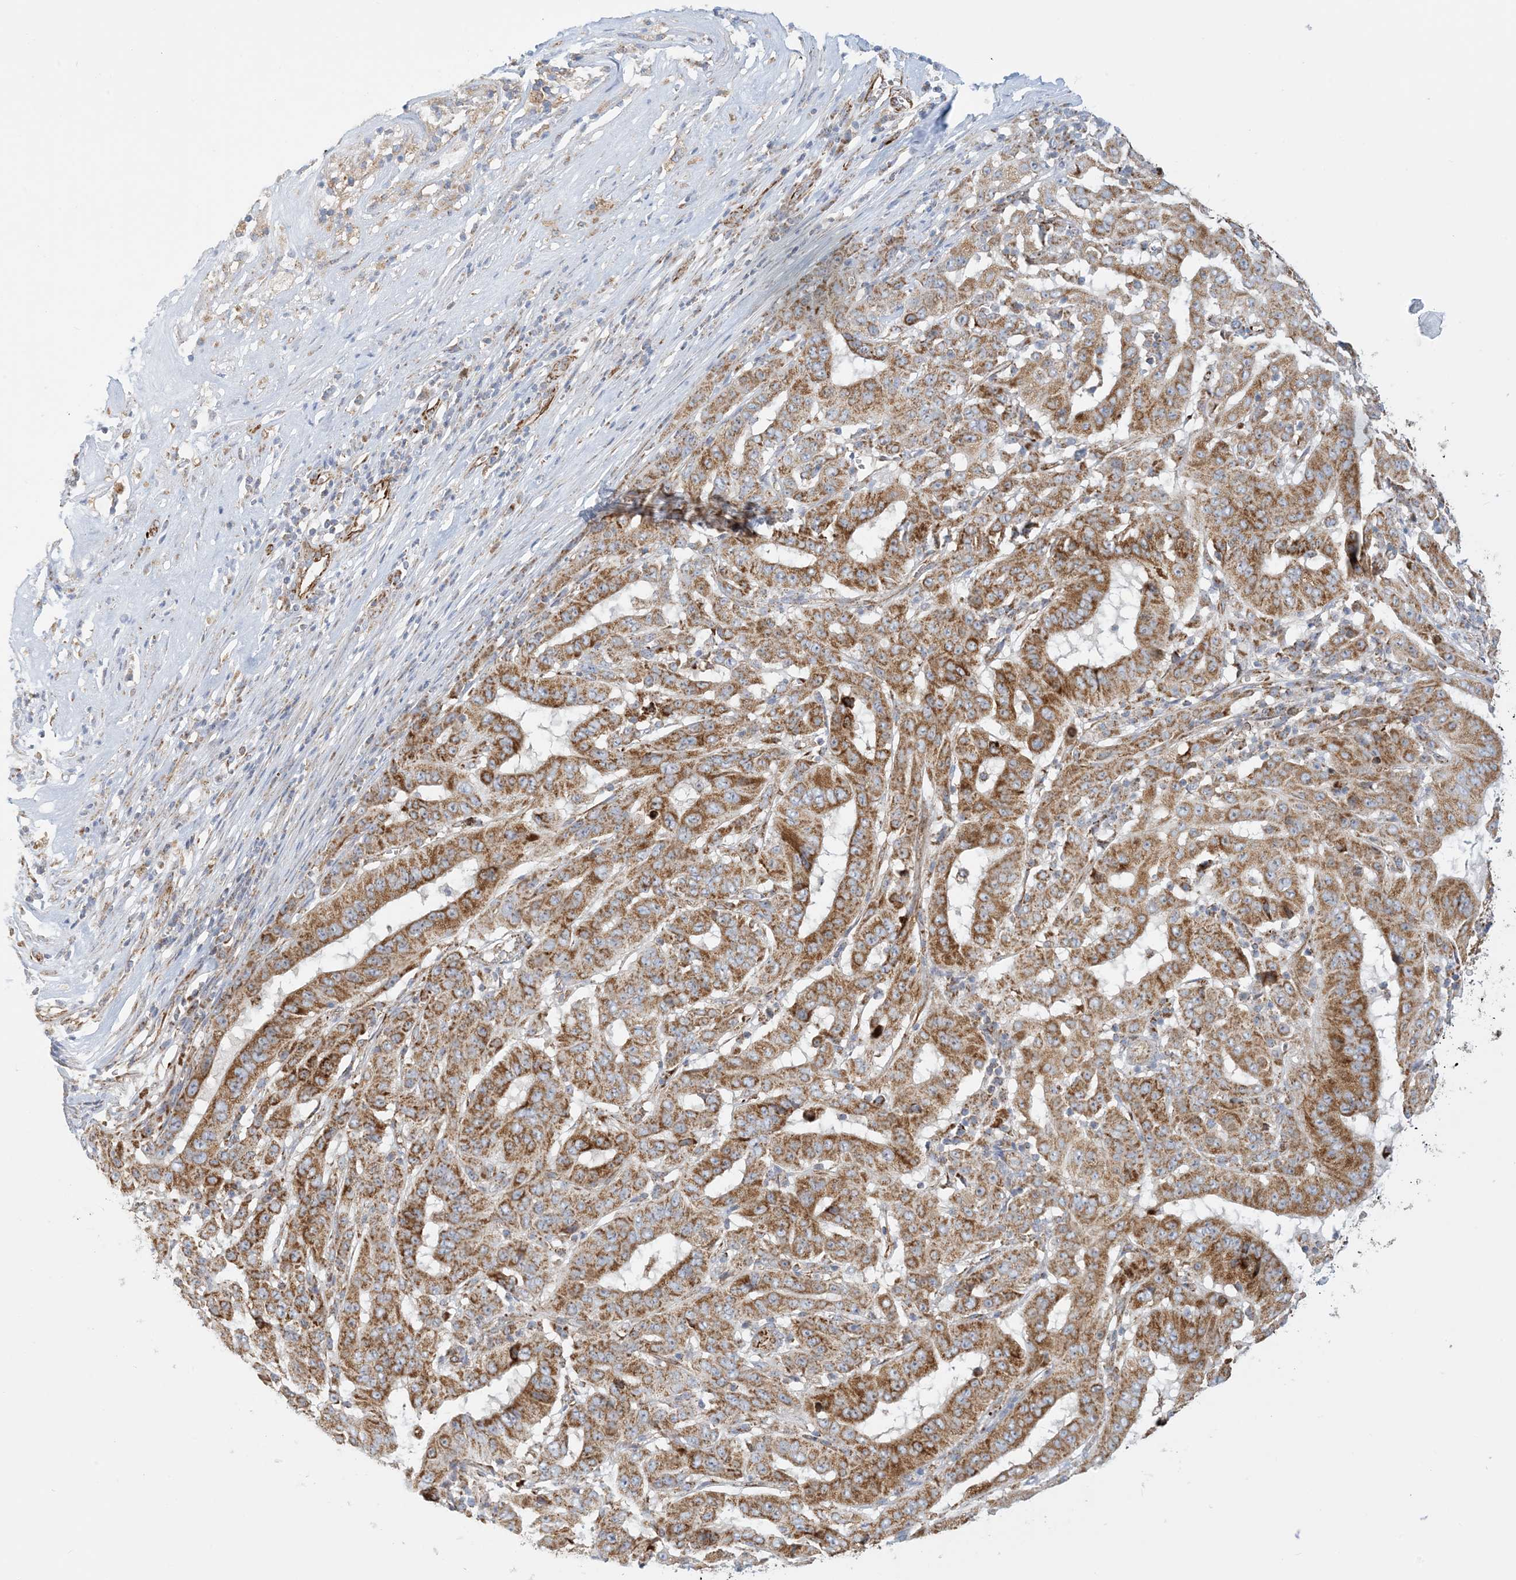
{"staining": {"intensity": "moderate", "quantity": ">75%", "location": "cytoplasmic/membranous"}, "tissue": "pancreatic cancer", "cell_type": "Tumor cells", "image_type": "cancer", "snomed": [{"axis": "morphology", "description": "Adenocarcinoma, NOS"}, {"axis": "topography", "description": "Pancreas"}], "caption": "Pancreatic adenocarcinoma stained for a protein reveals moderate cytoplasmic/membranous positivity in tumor cells.", "gene": "COA3", "patient": {"sex": "male", "age": 63}}